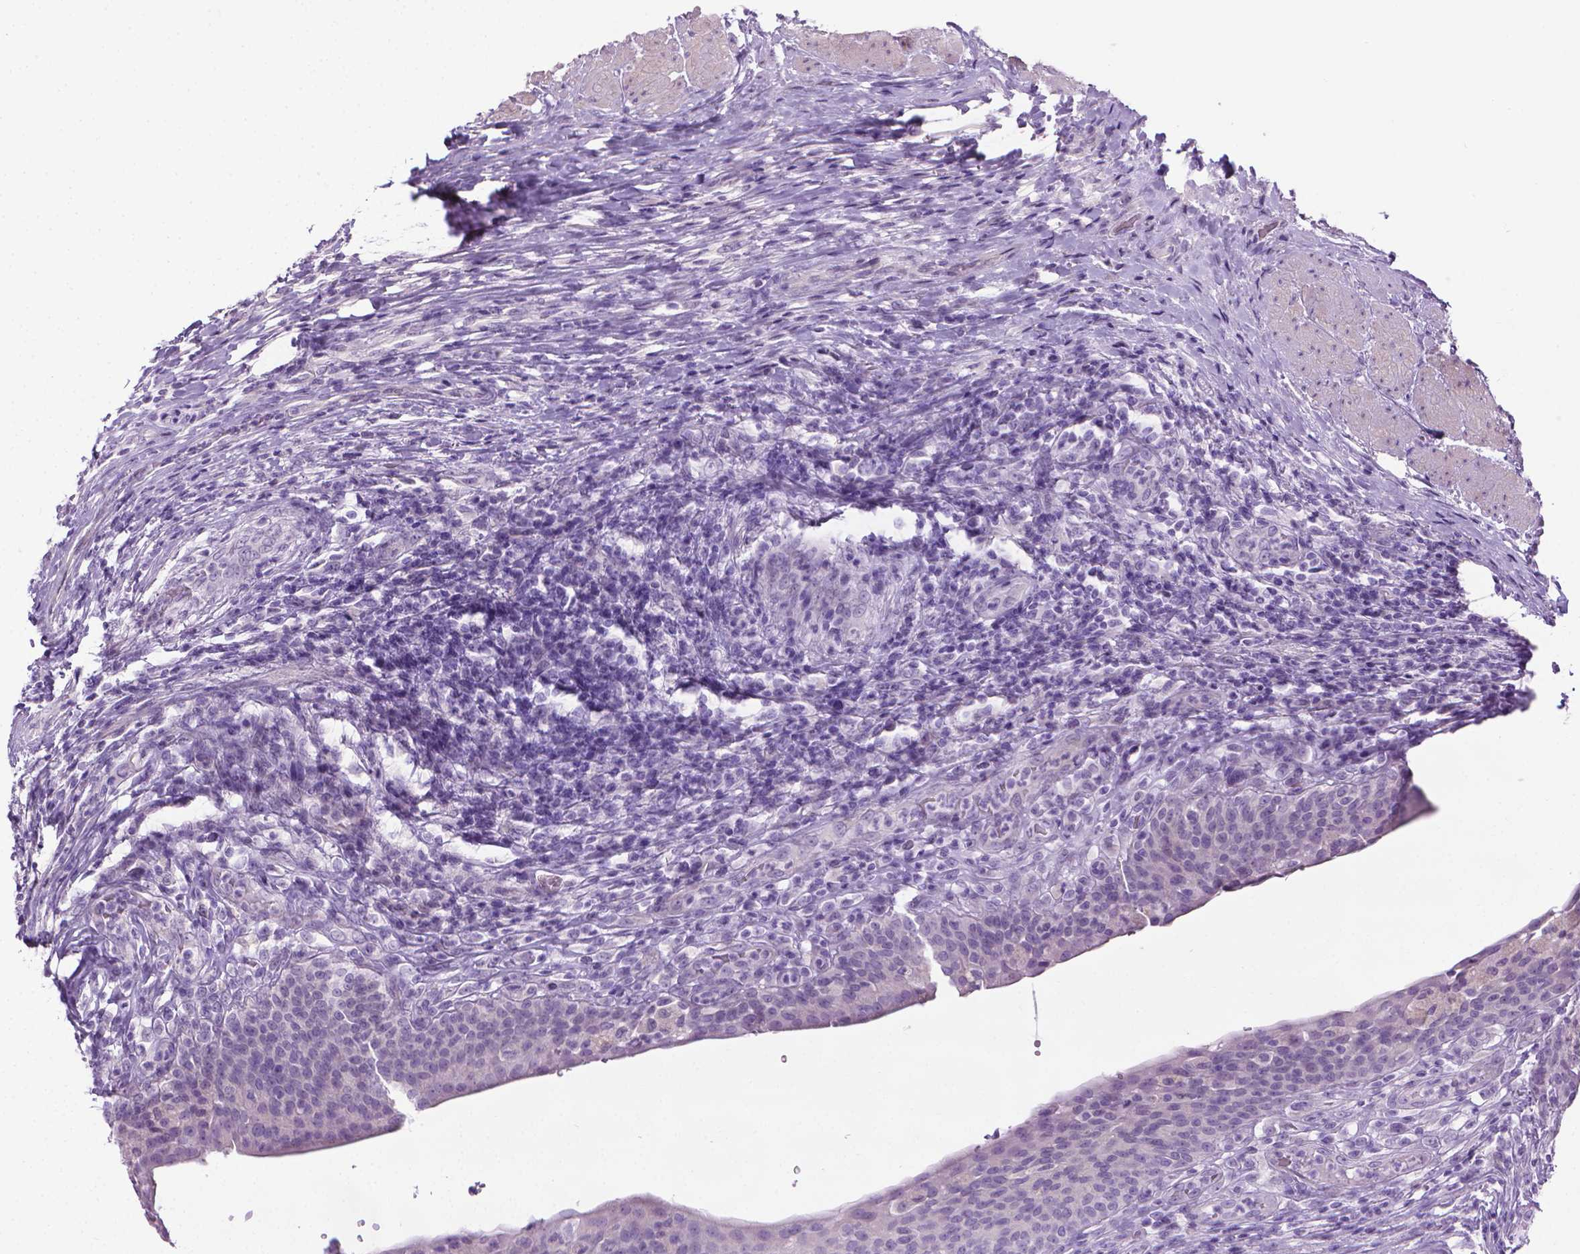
{"staining": {"intensity": "negative", "quantity": "none", "location": "none"}, "tissue": "urinary bladder", "cell_type": "Urothelial cells", "image_type": "normal", "snomed": [{"axis": "morphology", "description": "Normal tissue, NOS"}, {"axis": "topography", "description": "Urinary bladder"}, {"axis": "topography", "description": "Peripheral nerve tissue"}], "caption": "Immunohistochemistry of unremarkable urinary bladder exhibits no staining in urothelial cells. (Brightfield microscopy of DAB (3,3'-diaminobenzidine) immunohistochemistry (IHC) at high magnification).", "gene": "DNAI7", "patient": {"sex": "male", "age": 66}}